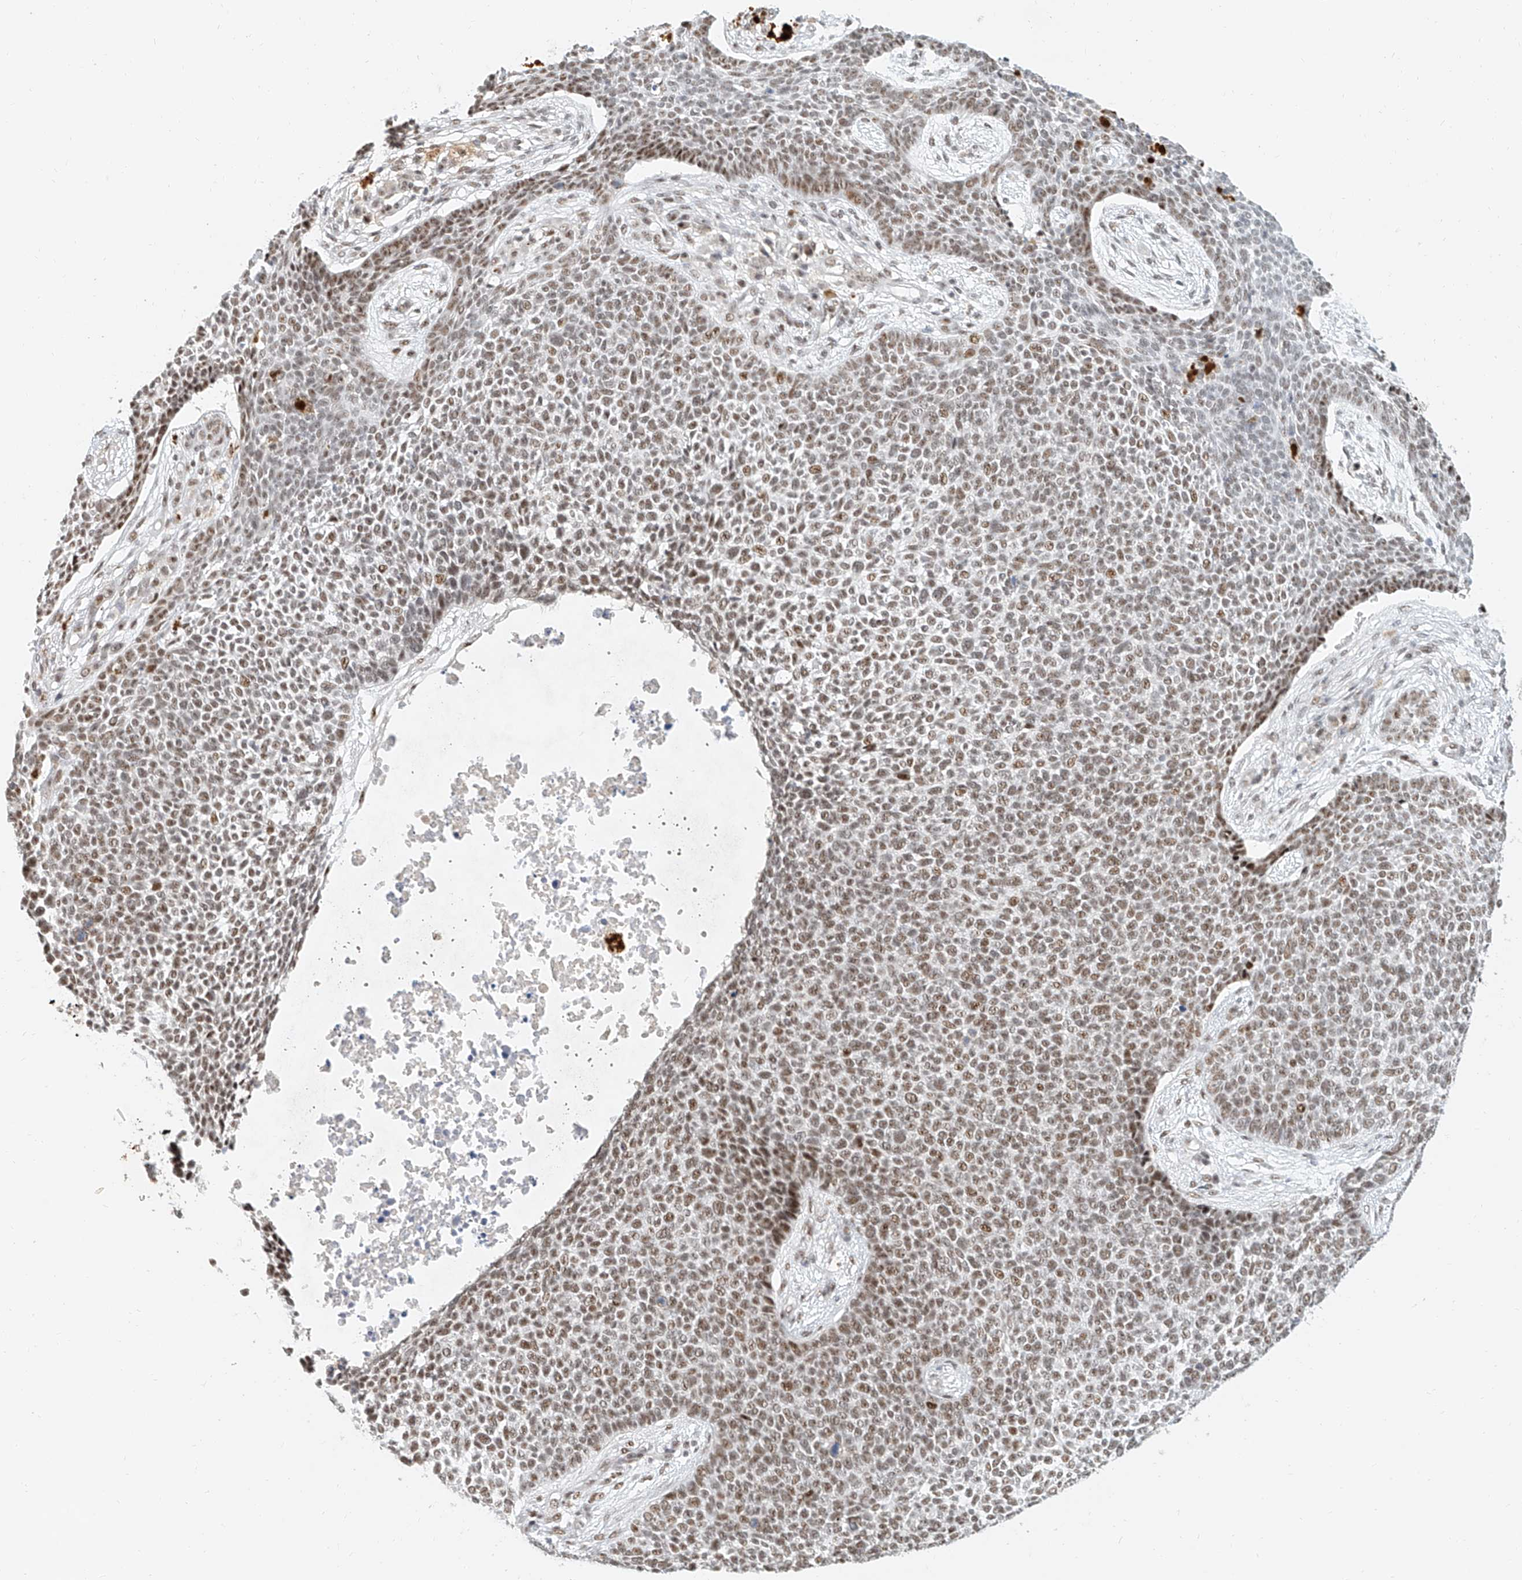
{"staining": {"intensity": "moderate", "quantity": ">75%", "location": "nuclear"}, "tissue": "skin cancer", "cell_type": "Tumor cells", "image_type": "cancer", "snomed": [{"axis": "morphology", "description": "Basal cell carcinoma"}, {"axis": "topography", "description": "Skin"}], "caption": "Moderate nuclear positivity for a protein is identified in approximately >75% of tumor cells of skin cancer using IHC.", "gene": "CXorf58", "patient": {"sex": "female", "age": 84}}